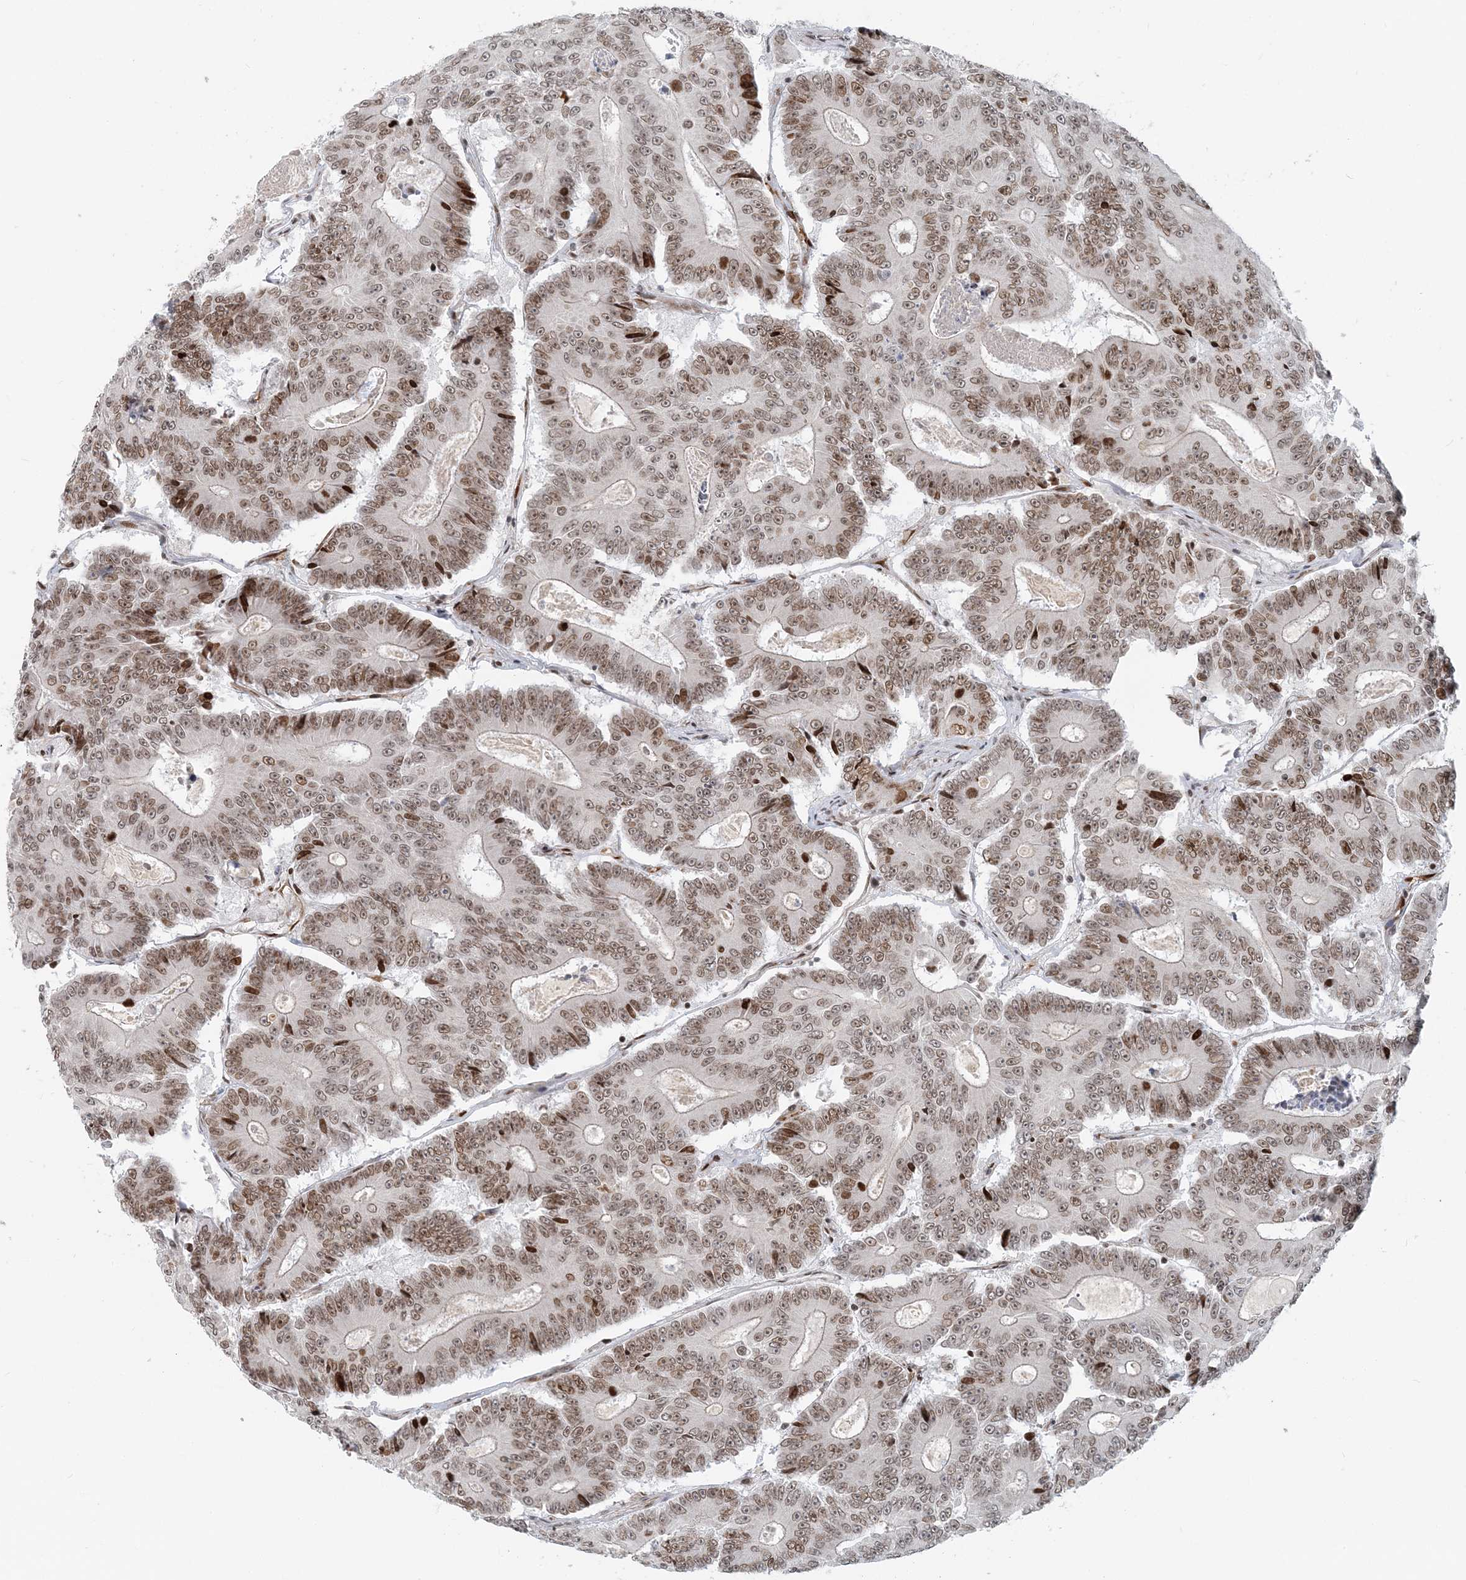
{"staining": {"intensity": "moderate", "quantity": ">75%", "location": "nuclear"}, "tissue": "colorectal cancer", "cell_type": "Tumor cells", "image_type": "cancer", "snomed": [{"axis": "morphology", "description": "Adenocarcinoma, NOS"}, {"axis": "topography", "description": "Colon"}], "caption": "High-magnification brightfield microscopy of adenocarcinoma (colorectal) stained with DAB (3,3'-diaminobenzidine) (brown) and counterstained with hematoxylin (blue). tumor cells exhibit moderate nuclear expression is appreciated in about>75% of cells.", "gene": "BAZ1B", "patient": {"sex": "male", "age": 83}}